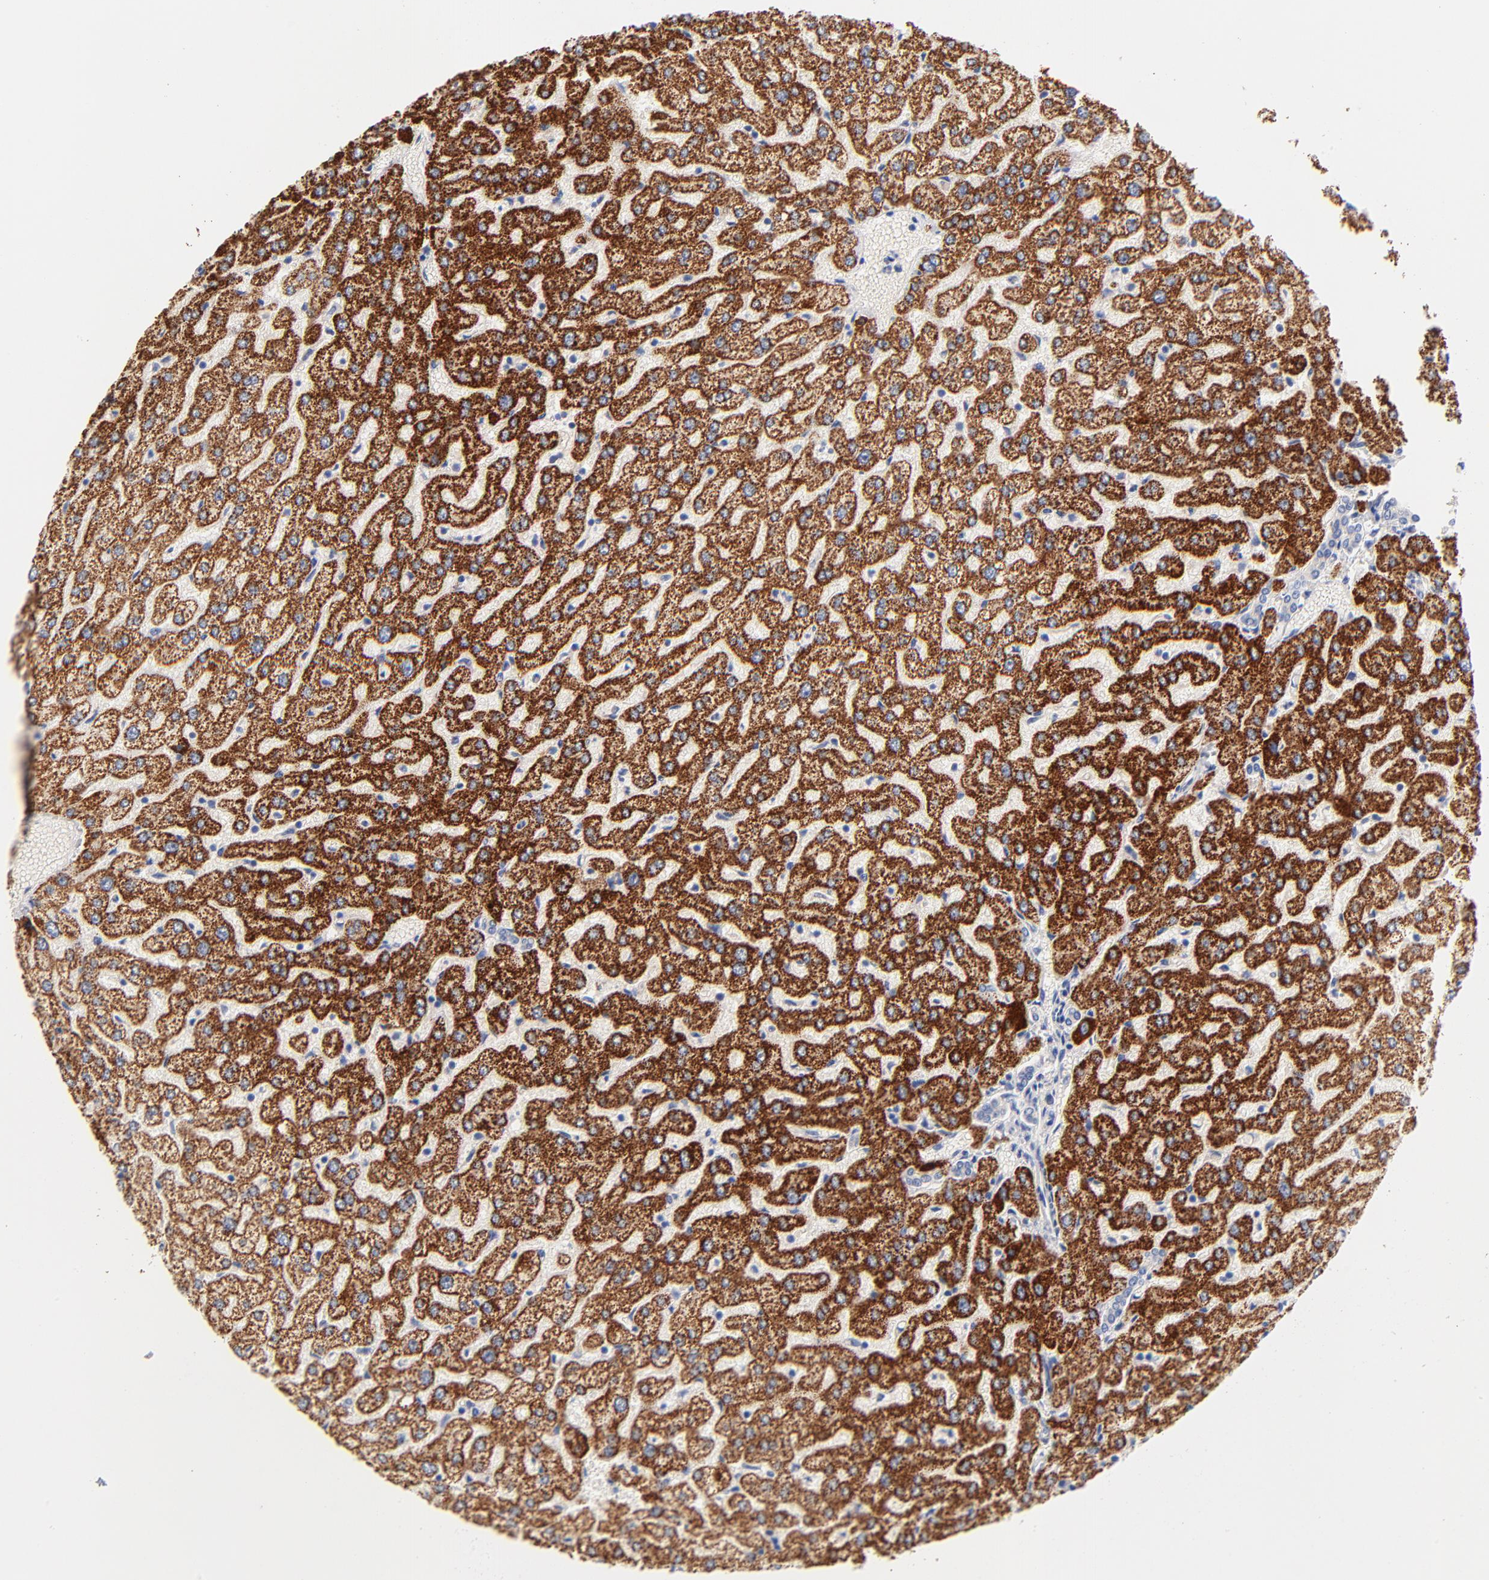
{"staining": {"intensity": "negative", "quantity": "none", "location": "none"}, "tissue": "liver", "cell_type": "Cholangiocytes", "image_type": "normal", "snomed": [{"axis": "morphology", "description": "Normal tissue, NOS"}, {"axis": "morphology", "description": "Fibrosis, NOS"}, {"axis": "topography", "description": "Liver"}], "caption": "Cholangiocytes are negative for brown protein staining in unremarkable liver. Brightfield microscopy of immunohistochemistry stained with DAB (3,3'-diaminobenzidine) (brown) and hematoxylin (blue), captured at high magnification.", "gene": "CPS1", "patient": {"sex": "female", "age": 29}}